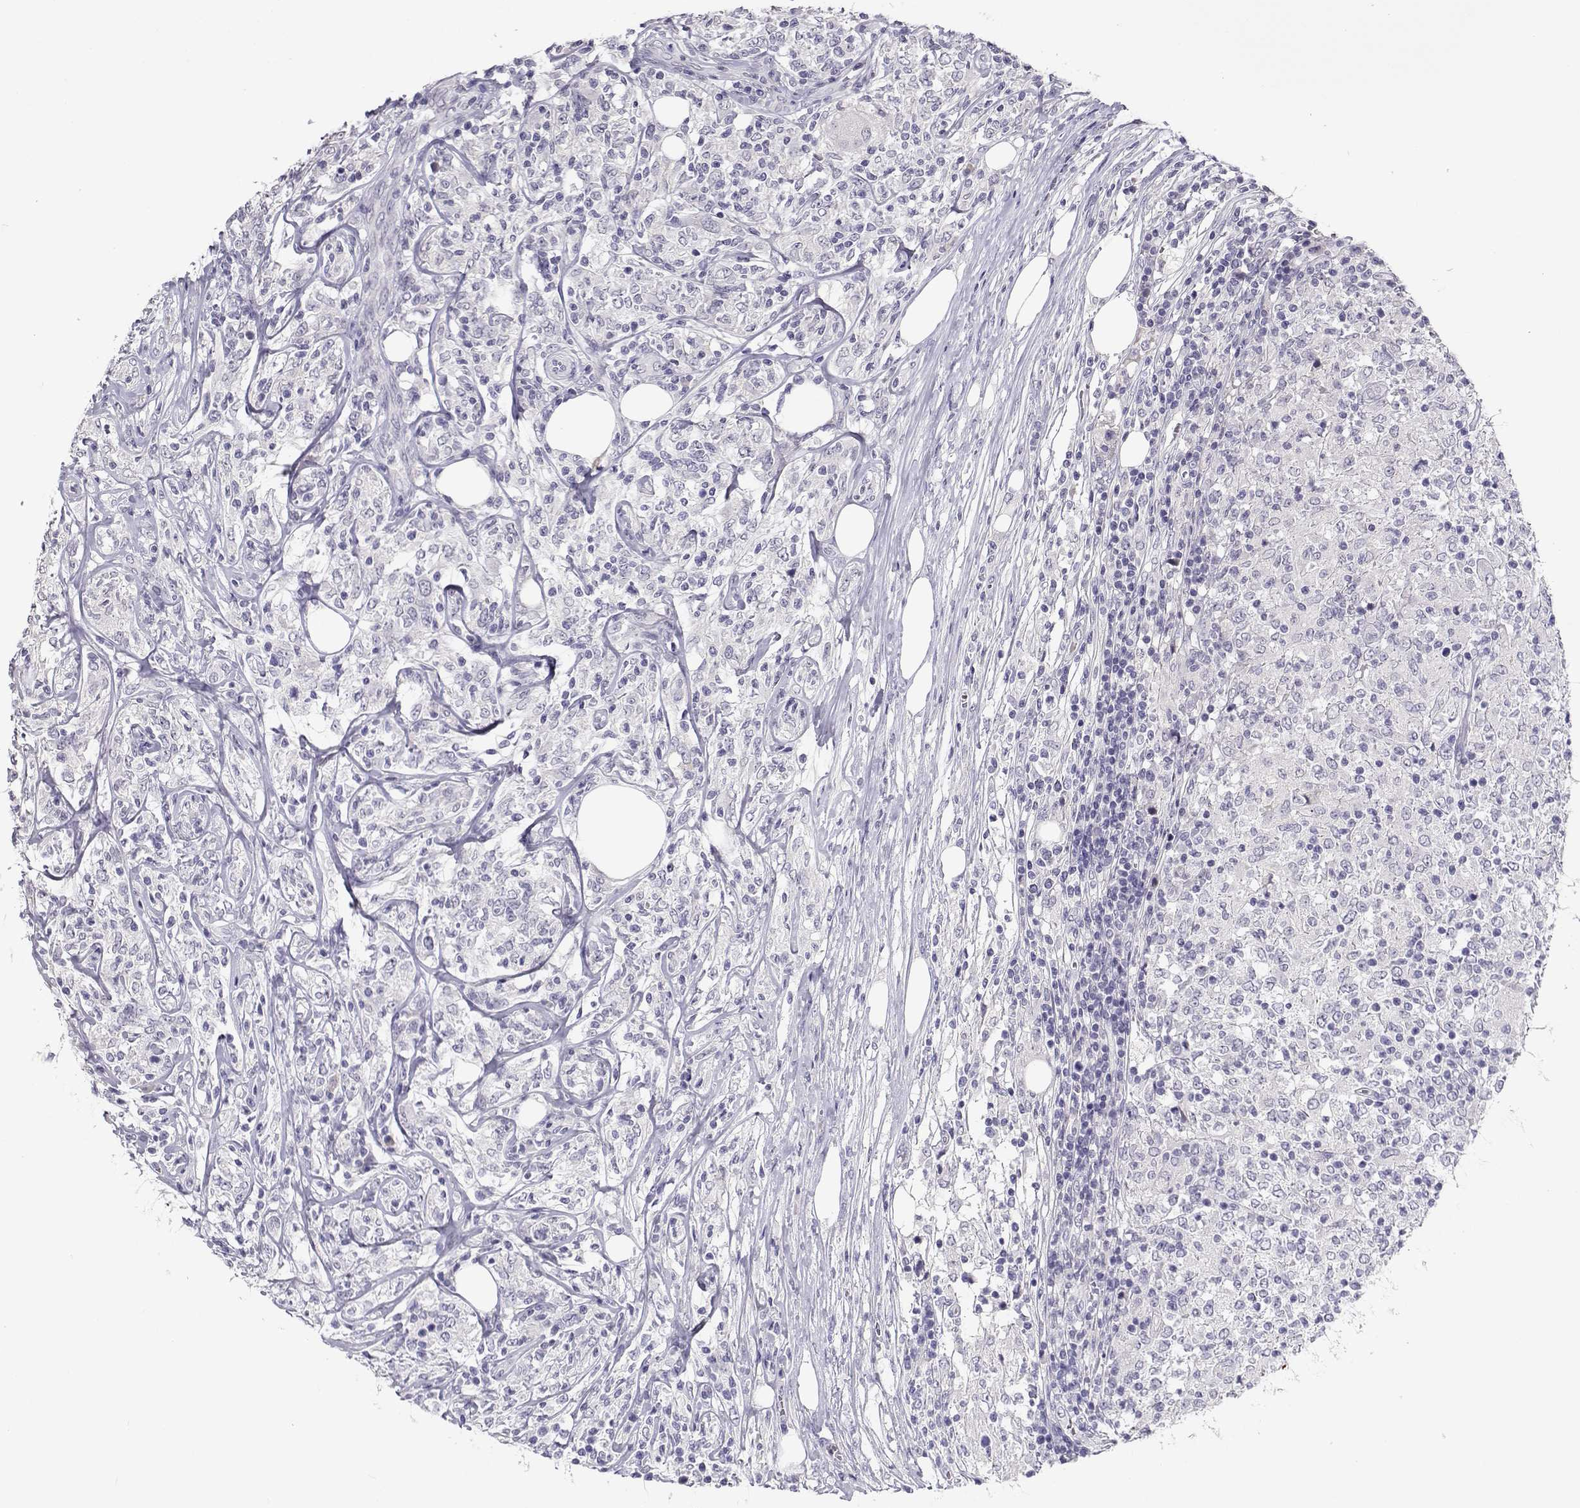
{"staining": {"intensity": "negative", "quantity": "none", "location": "none"}, "tissue": "lymphoma", "cell_type": "Tumor cells", "image_type": "cancer", "snomed": [{"axis": "morphology", "description": "Malignant lymphoma, non-Hodgkin's type, High grade"}, {"axis": "topography", "description": "Lymph node"}], "caption": "High-grade malignant lymphoma, non-Hodgkin's type was stained to show a protein in brown. There is no significant expression in tumor cells.", "gene": "RHOXF2", "patient": {"sex": "female", "age": 84}}